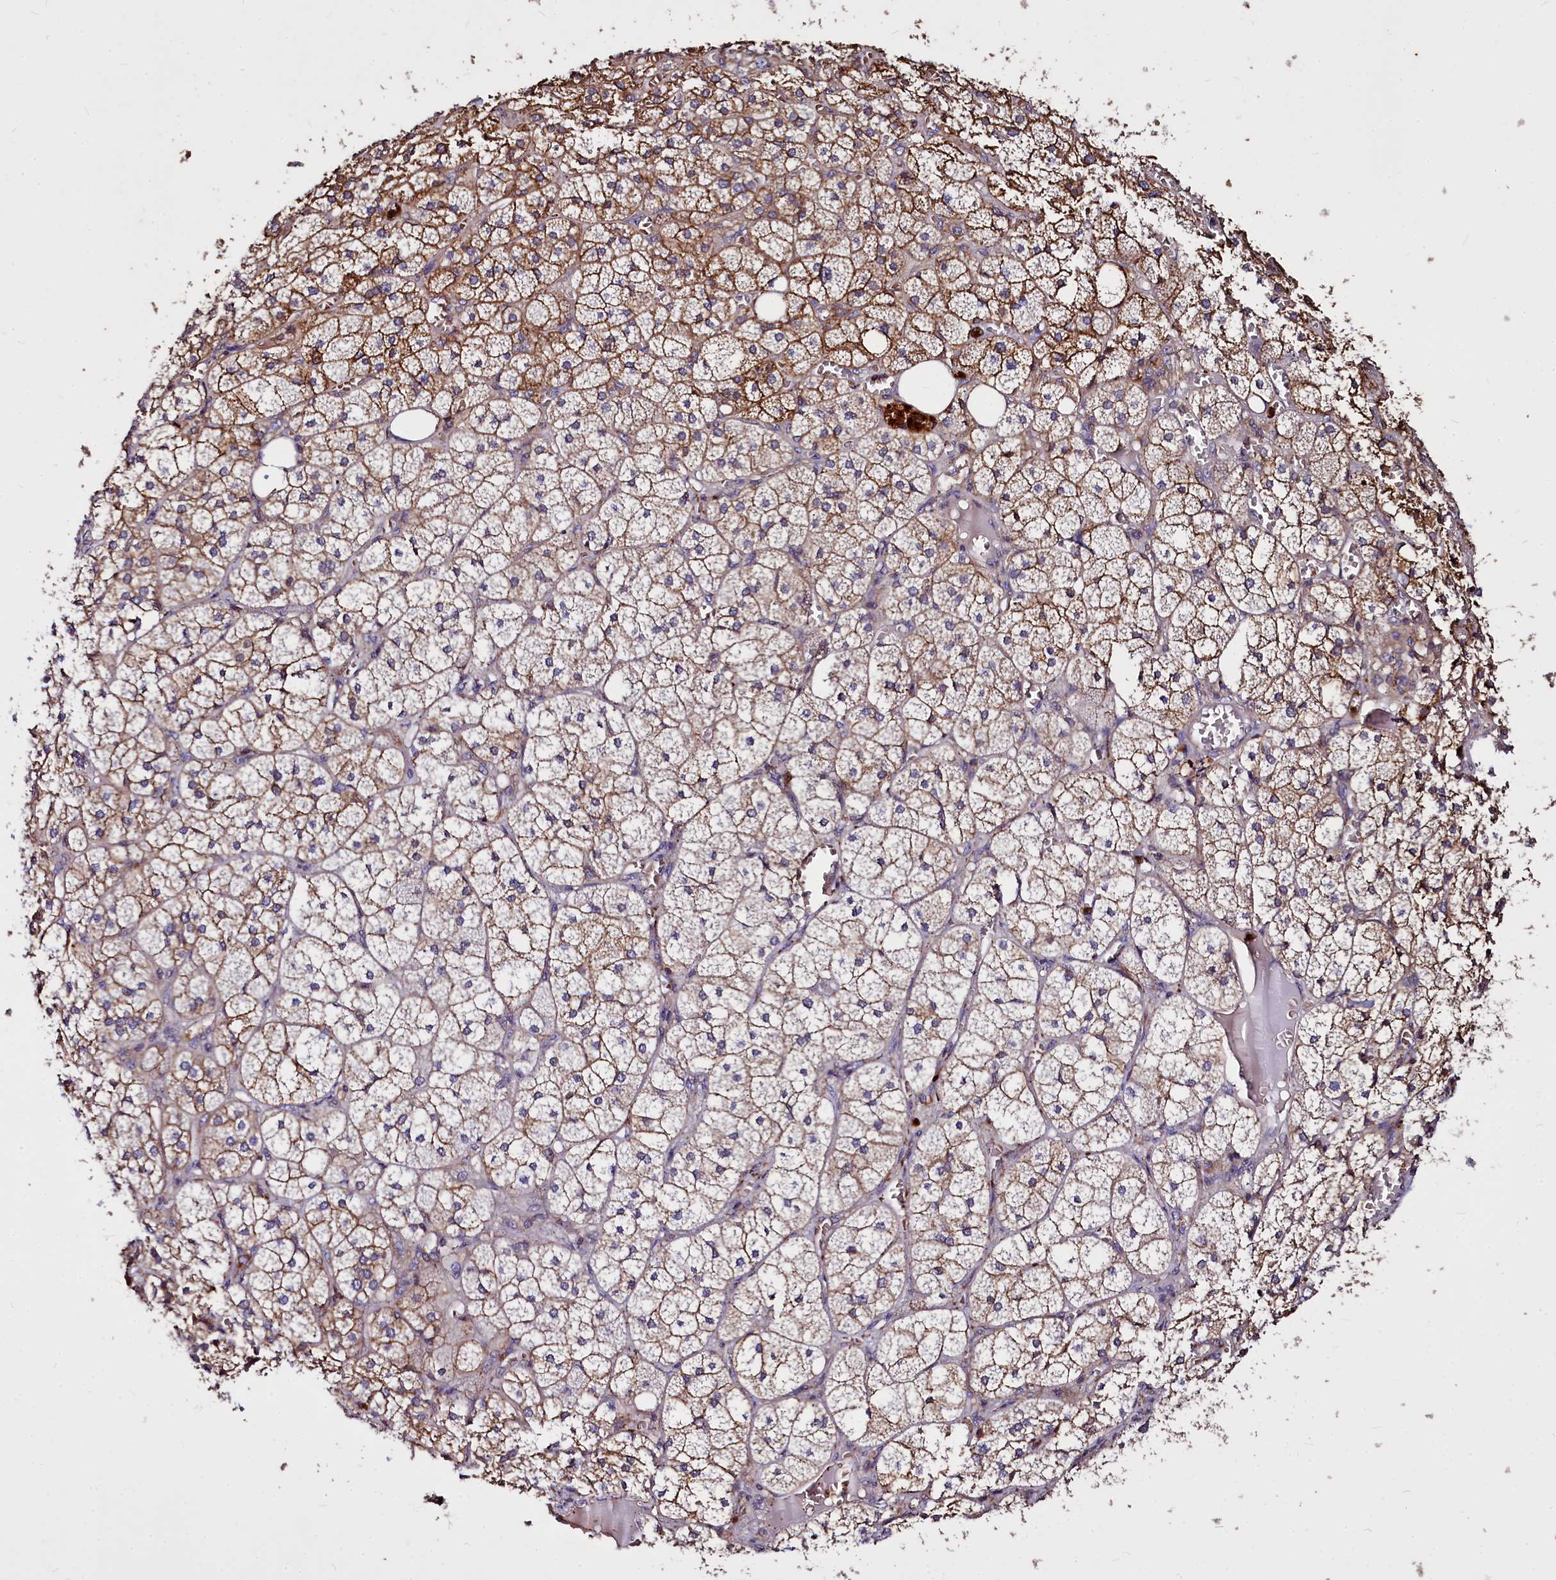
{"staining": {"intensity": "strong", "quantity": "25%-75%", "location": "cytoplasmic/membranous"}, "tissue": "adrenal gland", "cell_type": "Glandular cells", "image_type": "normal", "snomed": [{"axis": "morphology", "description": "Normal tissue, NOS"}, {"axis": "topography", "description": "Adrenal gland"}], "caption": "Immunohistochemistry (IHC) micrograph of benign adrenal gland: human adrenal gland stained using immunohistochemistry (IHC) shows high levels of strong protein expression localized specifically in the cytoplasmic/membranous of glandular cells, appearing as a cytoplasmic/membranous brown color.", "gene": "ATG101", "patient": {"sex": "female", "age": 61}}